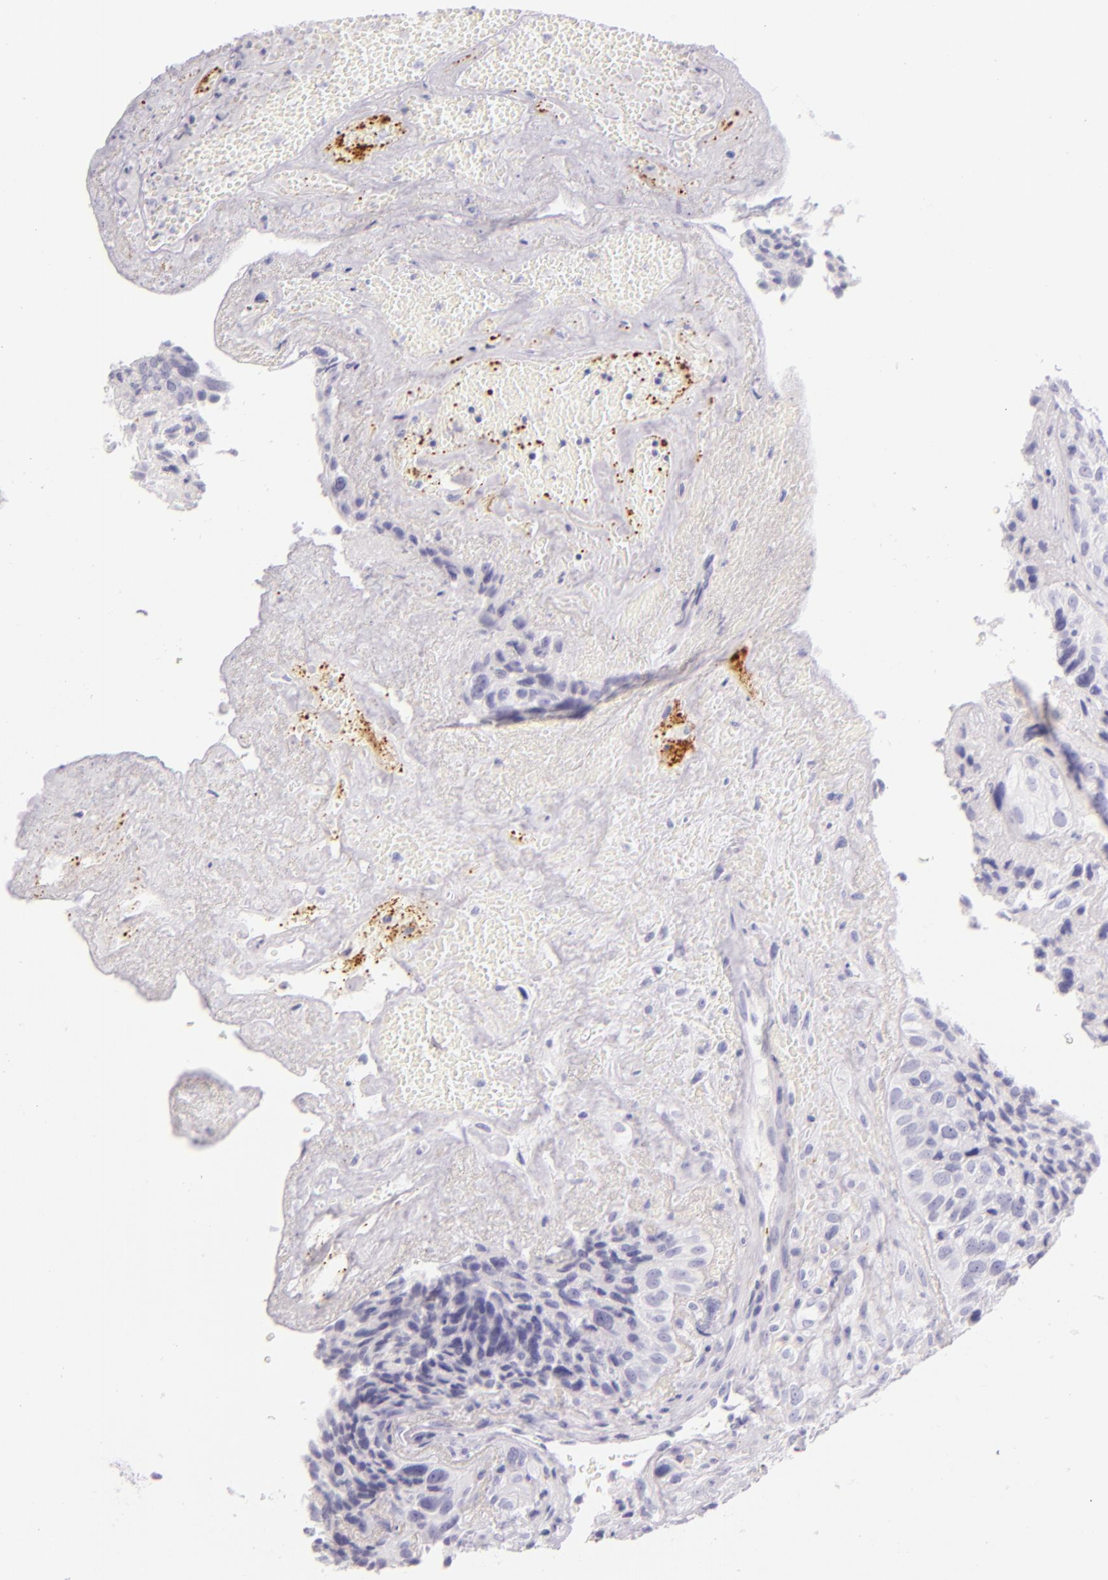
{"staining": {"intensity": "negative", "quantity": "none", "location": "none"}, "tissue": "breast cancer", "cell_type": "Tumor cells", "image_type": "cancer", "snomed": [{"axis": "morphology", "description": "Neoplasm, malignant, NOS"}, {"axis": "topography", "description": "Breast"}], "caption": "Tumor cells show no significant staining in breast cancer (malignant neoplasm).", "gene": "SELP", "patient": {"sex": "female", "age": 50}}